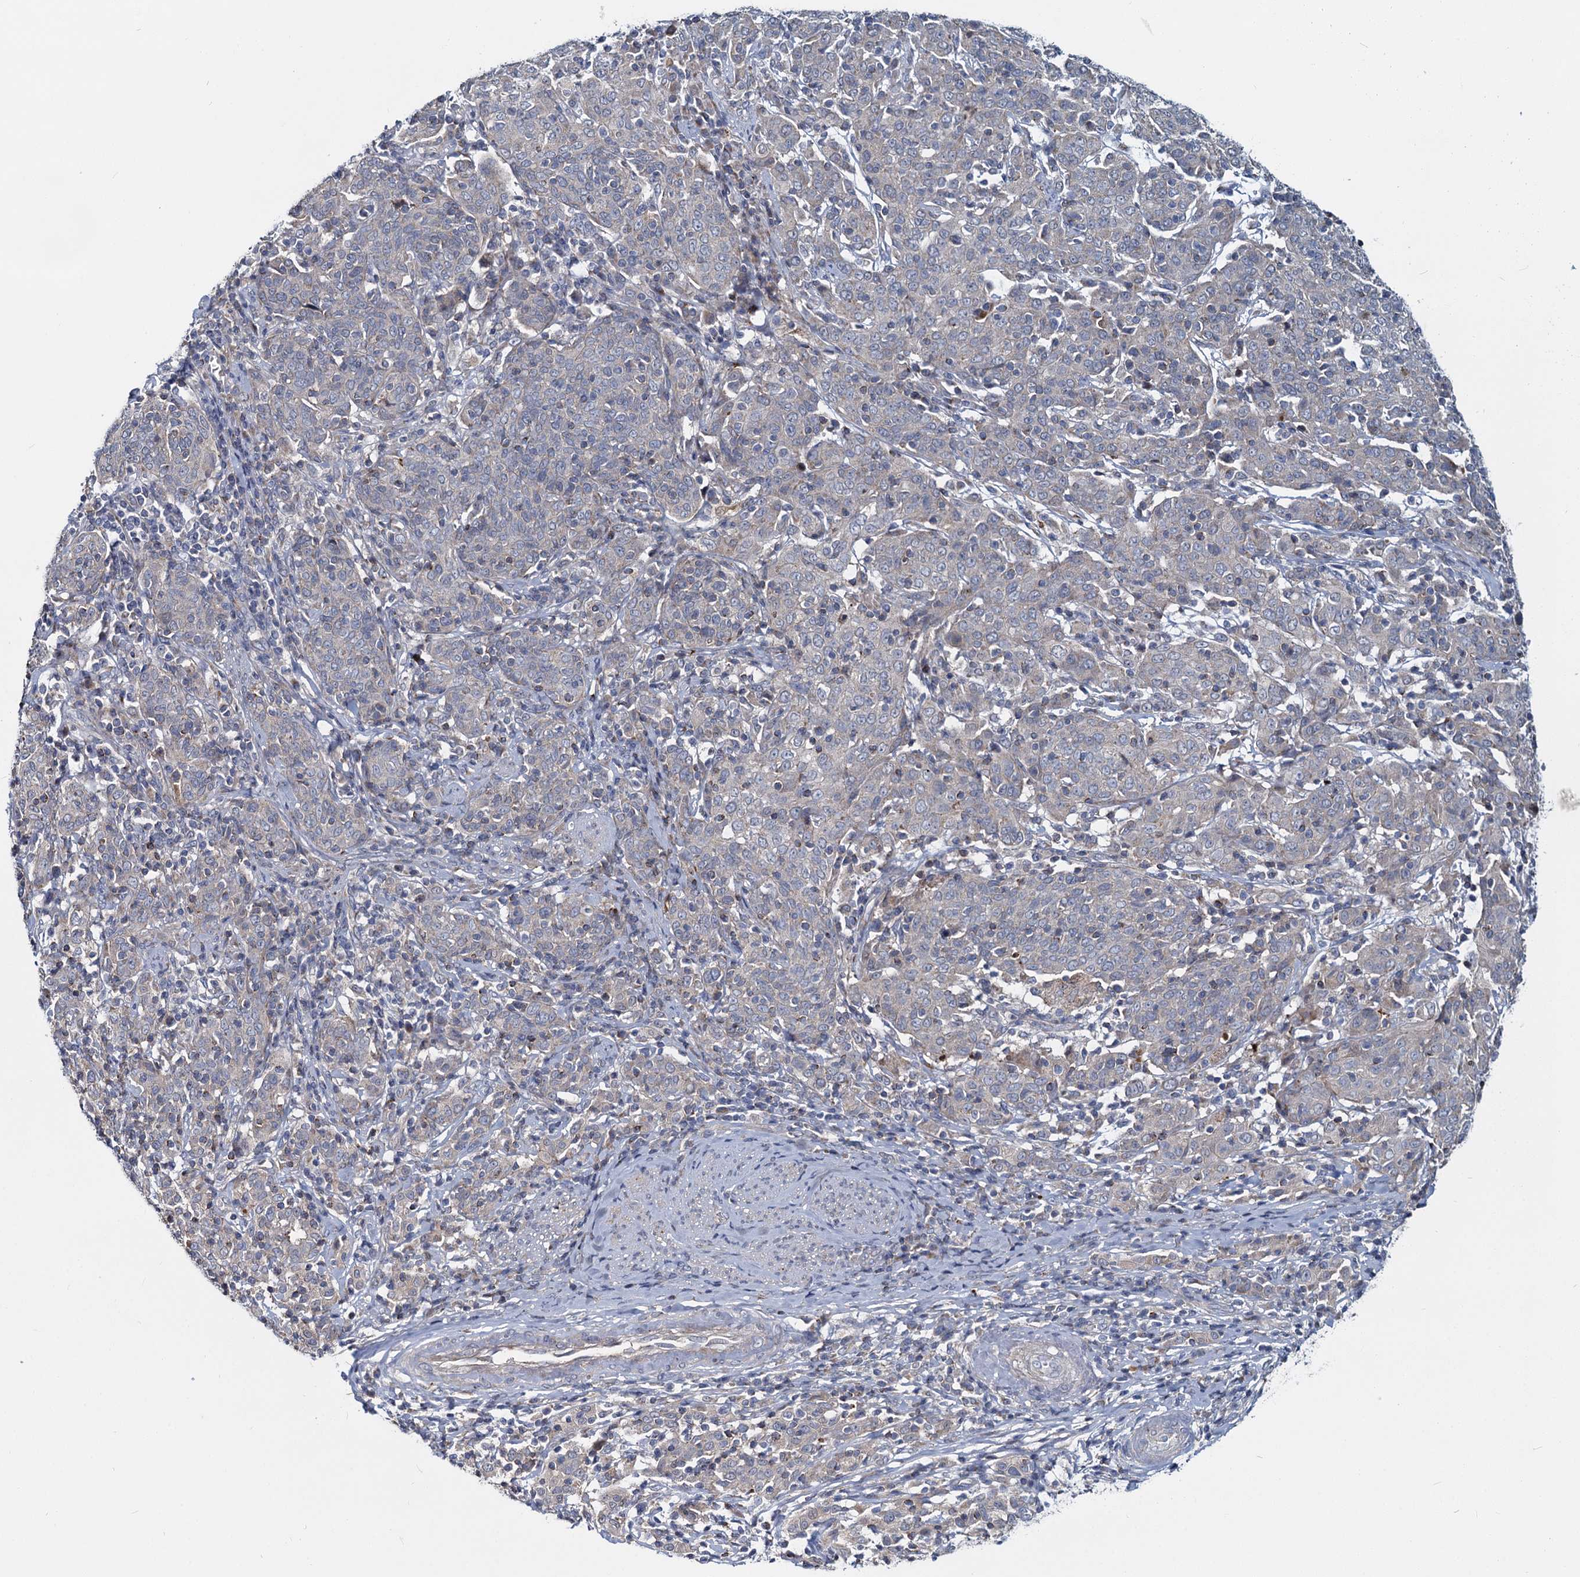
{"staining": {"intensity": "negative", "quantity": "none", "location": "none"}, "tissue": "cervical cancer", "cell_type": "Tumor cells", "image_type": "cancer", "snomed": [{"axis": "morphology", "description": "Squamous cell carcinoma, NOS"}, {"axis": "topography", "description": "Cervix"}], "caption": "This image is of cervical cancer (squamous cell carcinoma) stained with IHC to label a protein in brown with the nuclei are counter-stained blue. There is no staining in tumor cells.", "gene": "DCUN1D2", "patient": {"sex": "female", "age": 67}}